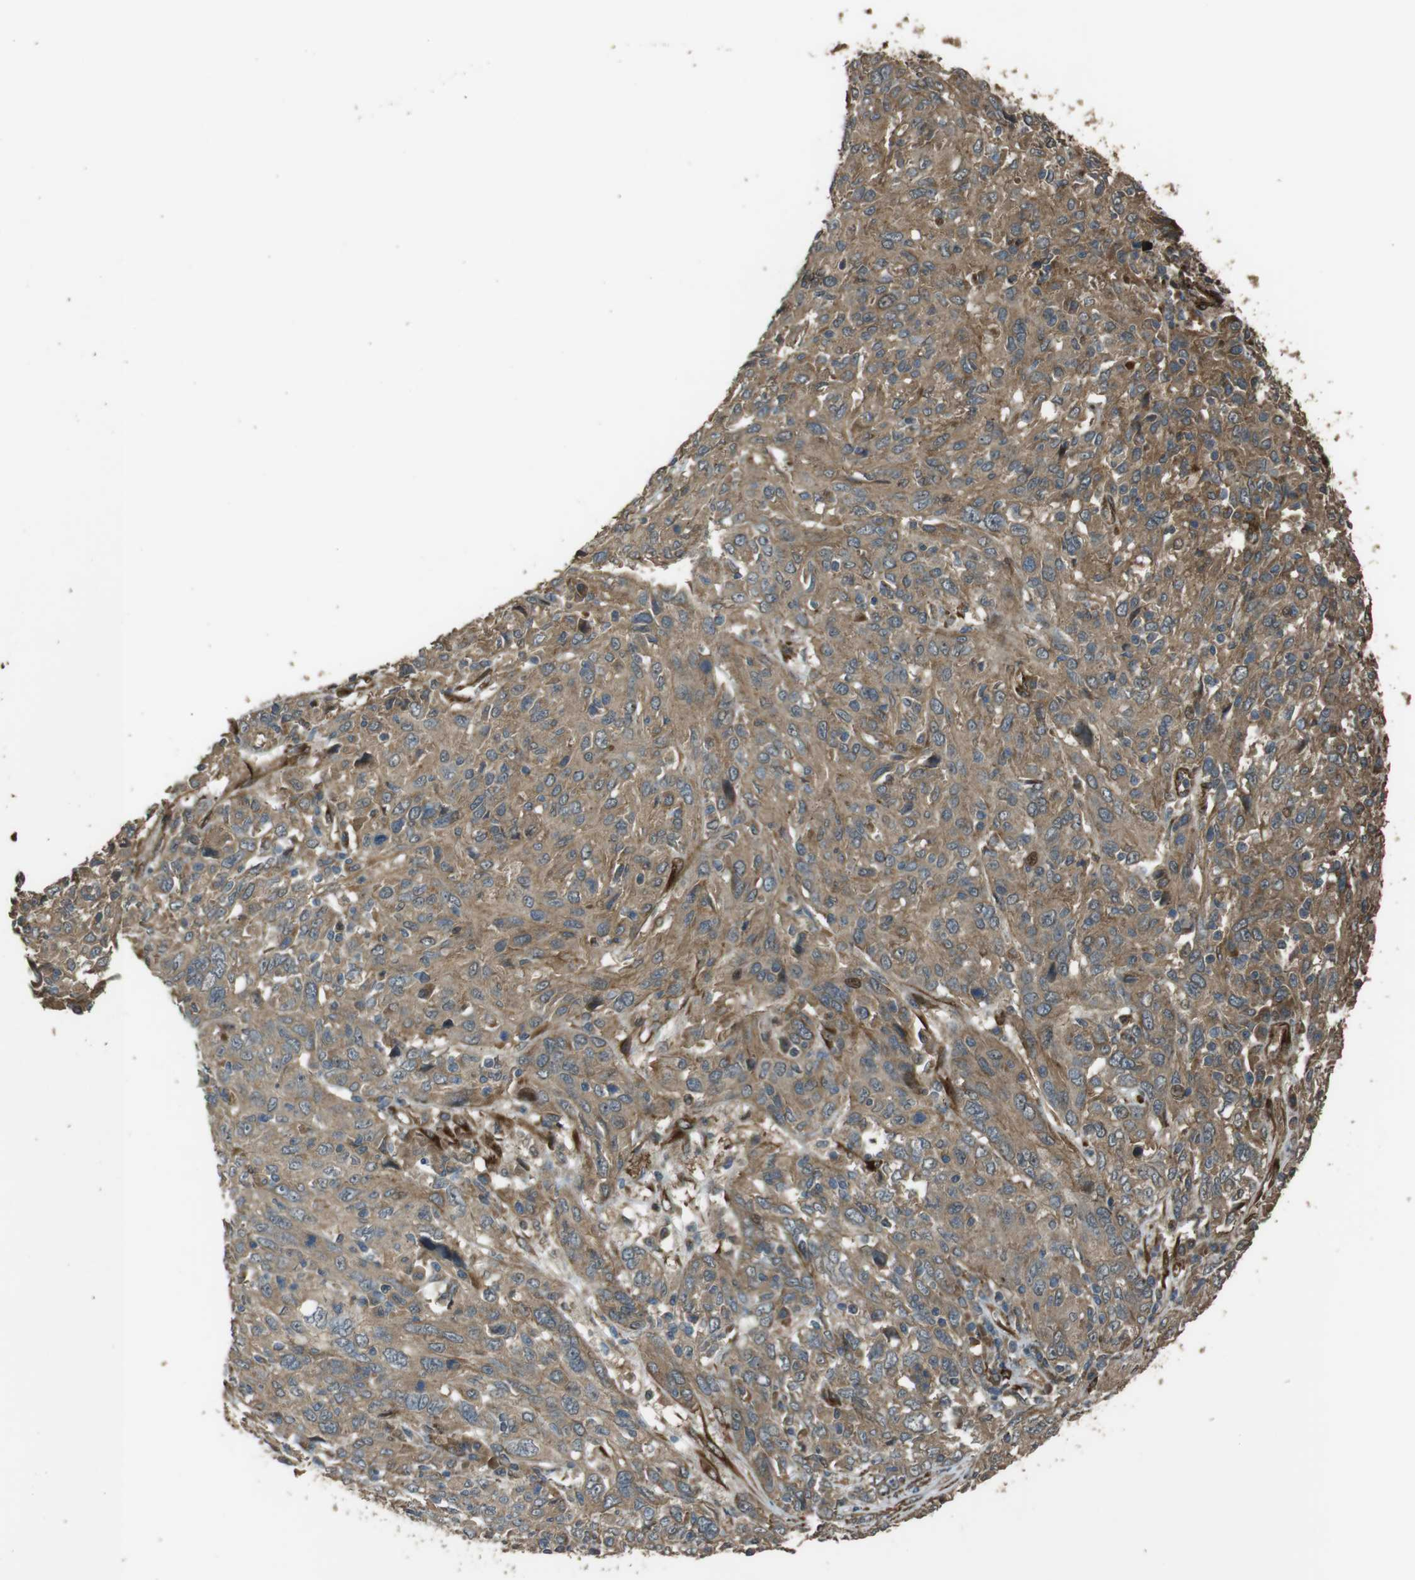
{"staining": {"intensity": "moderate", "quantity": ">75%", "location": "cytoplasmic/membranous"}, "tissue": "cervical cancer", "cell_type": "Tumor cells", "image_type": "cancer", "snomed": [{"axis": "morphology", "description": "Squamous cell carcinoma, NOS"}, {"axis": "topography", "description": "Cervix"}], "caption": "The immunohistochemical stain shows moderate cytoplasmic/membranous staining in tumor cells of cervical squamous cell carcinoma tissue. The protein is stained brown, and the nuclei are stained in blue (DAB (3,3'-diaminobenzidine) IHC with brightfield microscopy, high magnification).", "gene": "MSRB3", "patient": {"sex": "female", "age": 46}}